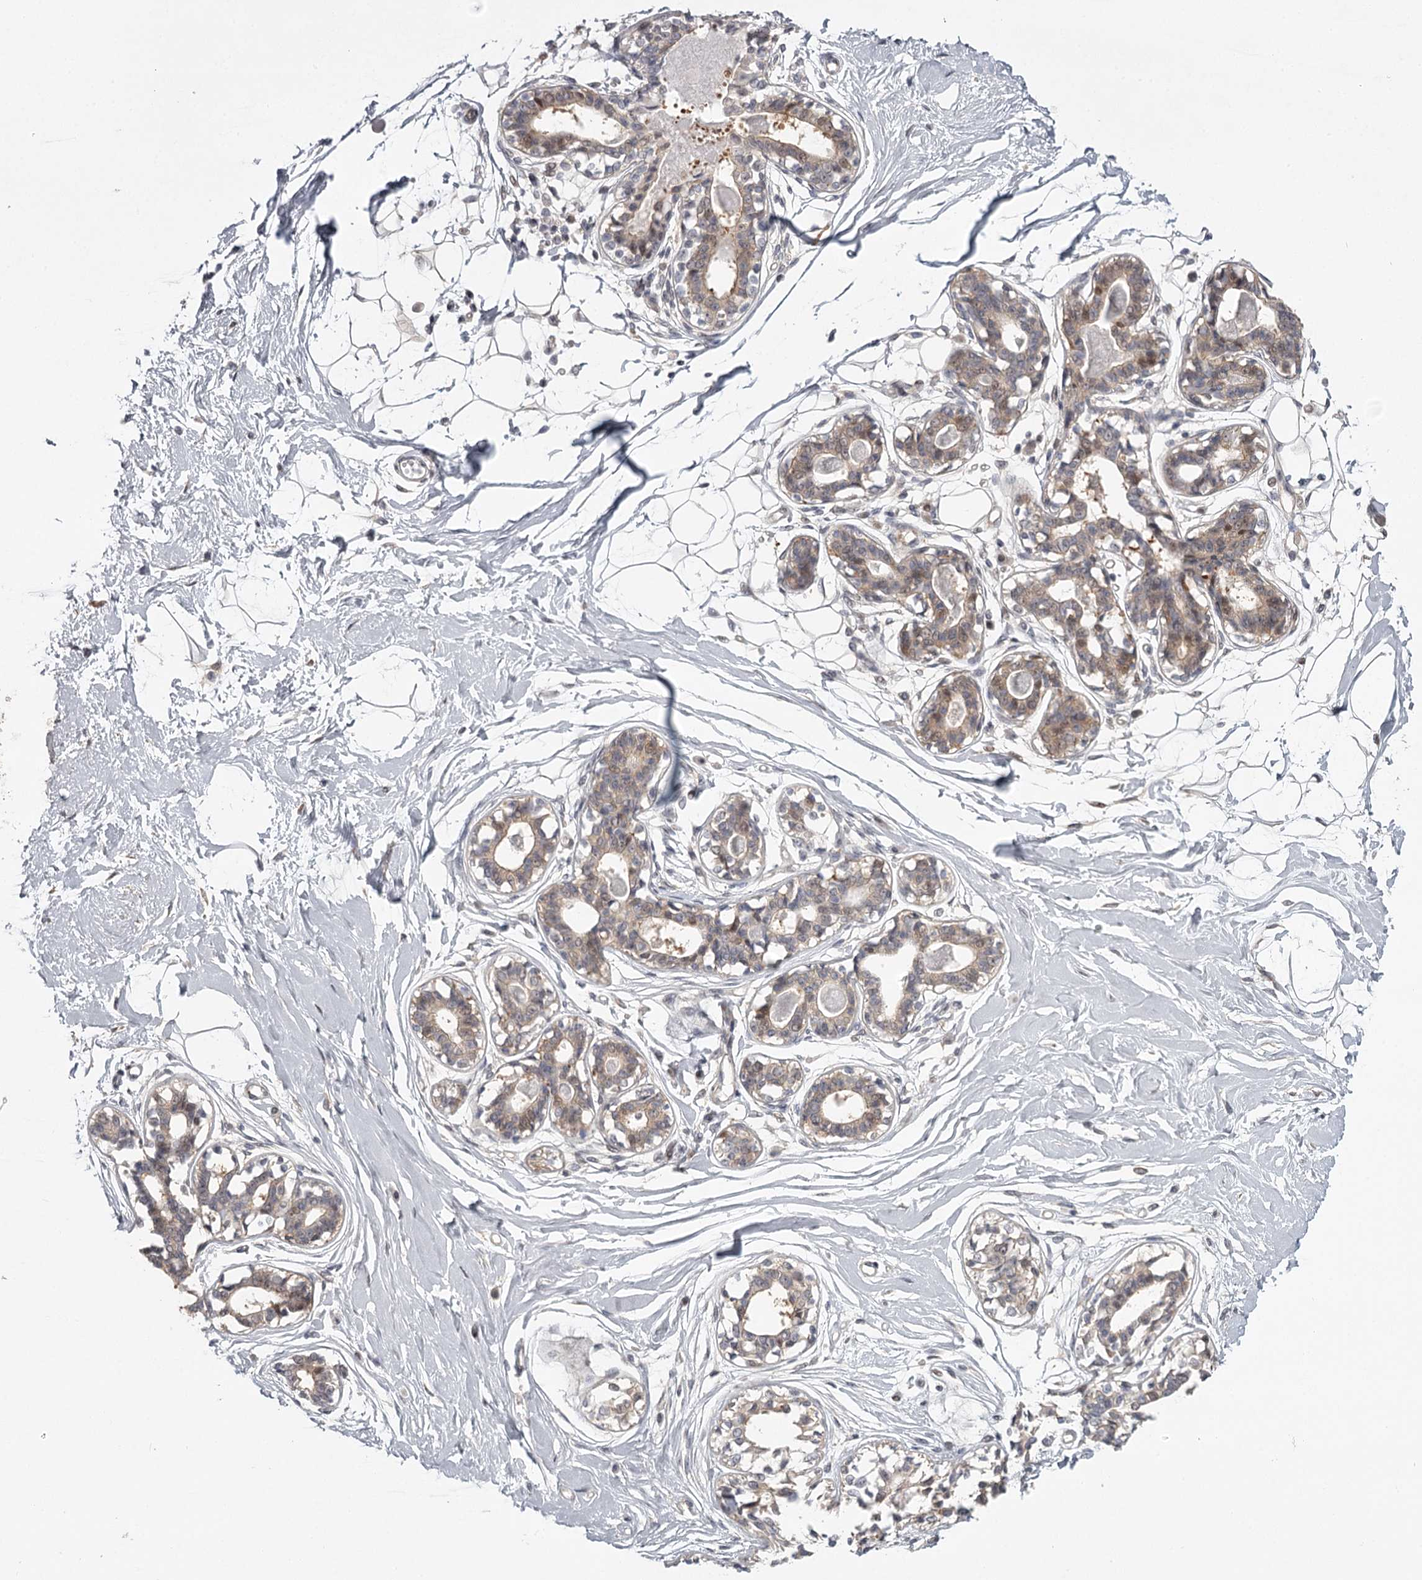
{"staining": {"intensity": "negative", "quantity": "none", "location": "none"}, "tissue": "breast", "cell_type": "Adipocytes", "image_type": "normal", "snomed": [{"axis": "morphology", "description": "Normal tissue, NOS"}, {"axis": "topography", "description": "Breast"}], "caption": "Immunohistochemical staining of unremarkable breast displays no significant expression in adipocytes. Brightfield microscopy of immunohistochemistry (IHC) stained with DAB (3,3'-diaminobenzidine) (brown) and hematoxylin (blue), captured at high magnification.", "gene": "CCNG2", "patient": {"sex": "female", "age": 45}}